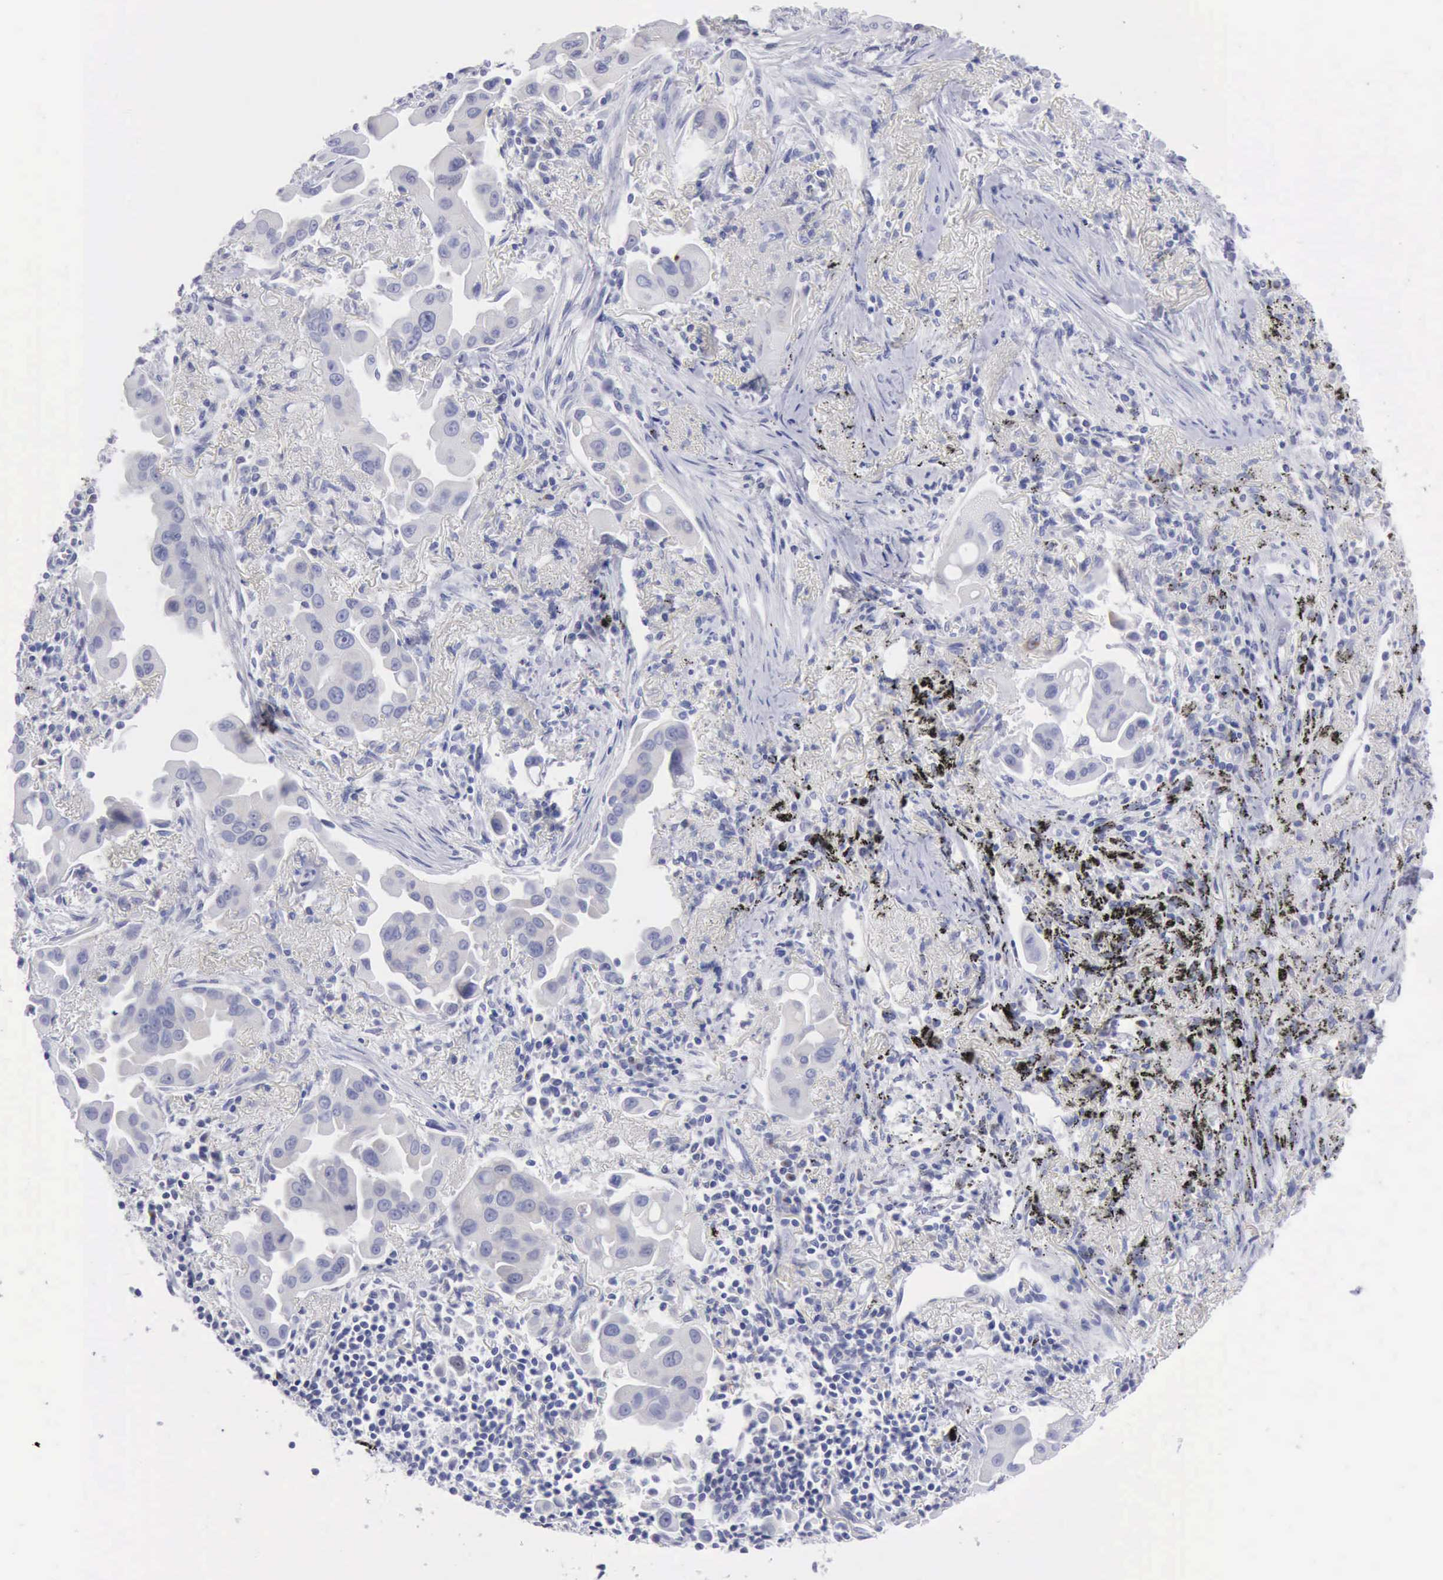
{"staining": {"intensity": "negative", "quantity": "none", "location": "none"}, "tissue": "lung cancer", "cell_type": "Tumor cells", "image_type": "cancer", "snomed": [{"axis": "morphology", "description": "Adenocarcinoma, NOS"}, {"axis": "topography", "description": "Lung"}], "caption": "Immunohistochemistry of human lung cancer shows no positivity in tumor cells.", "gene": "ANGEL1", "patient": {"sex": "male", "age": 68}}